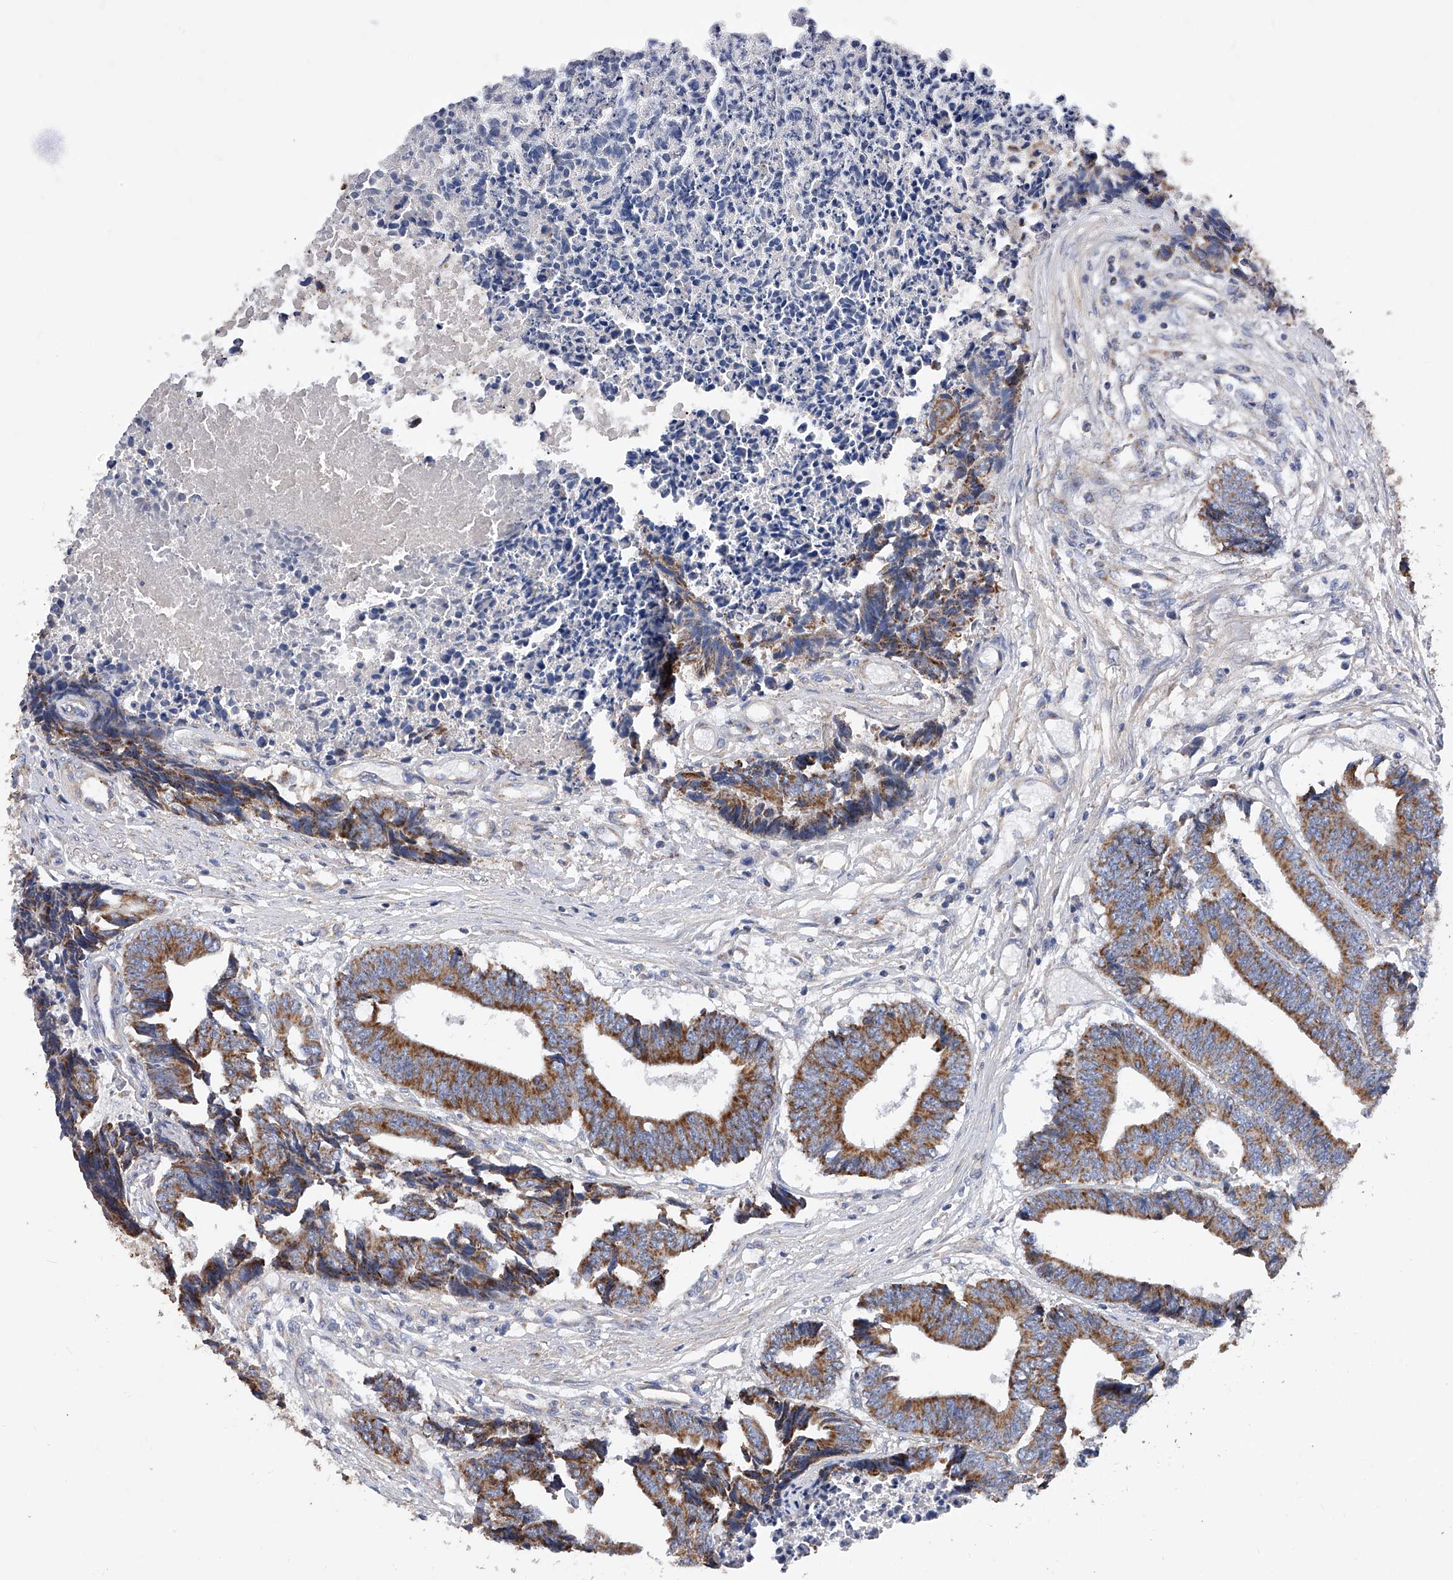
{"staining": {"intensity": "moderate", "quantity": ">75%", "location": "cytoplasmic/membranous"}, "tissue": "colorectal cancer", "cell_type": "Tumor cells", "image_type": "cancer", "snomed": [{"axis": "morphology", "description": "Adenocarcinoma, NOS"}, {"axis": "topography", "description": "Rectum"}], "caption": "Immunohistochemistry photomicrograph of human colorectal adenocarcinoma stained for a protein (brown), which reveals medium levels of moderate cytoplasmic/membranous positivity in about >75% of tumor cells.", "gene": "PDSS2", "patient": {"sex": "male", "age": 84}}